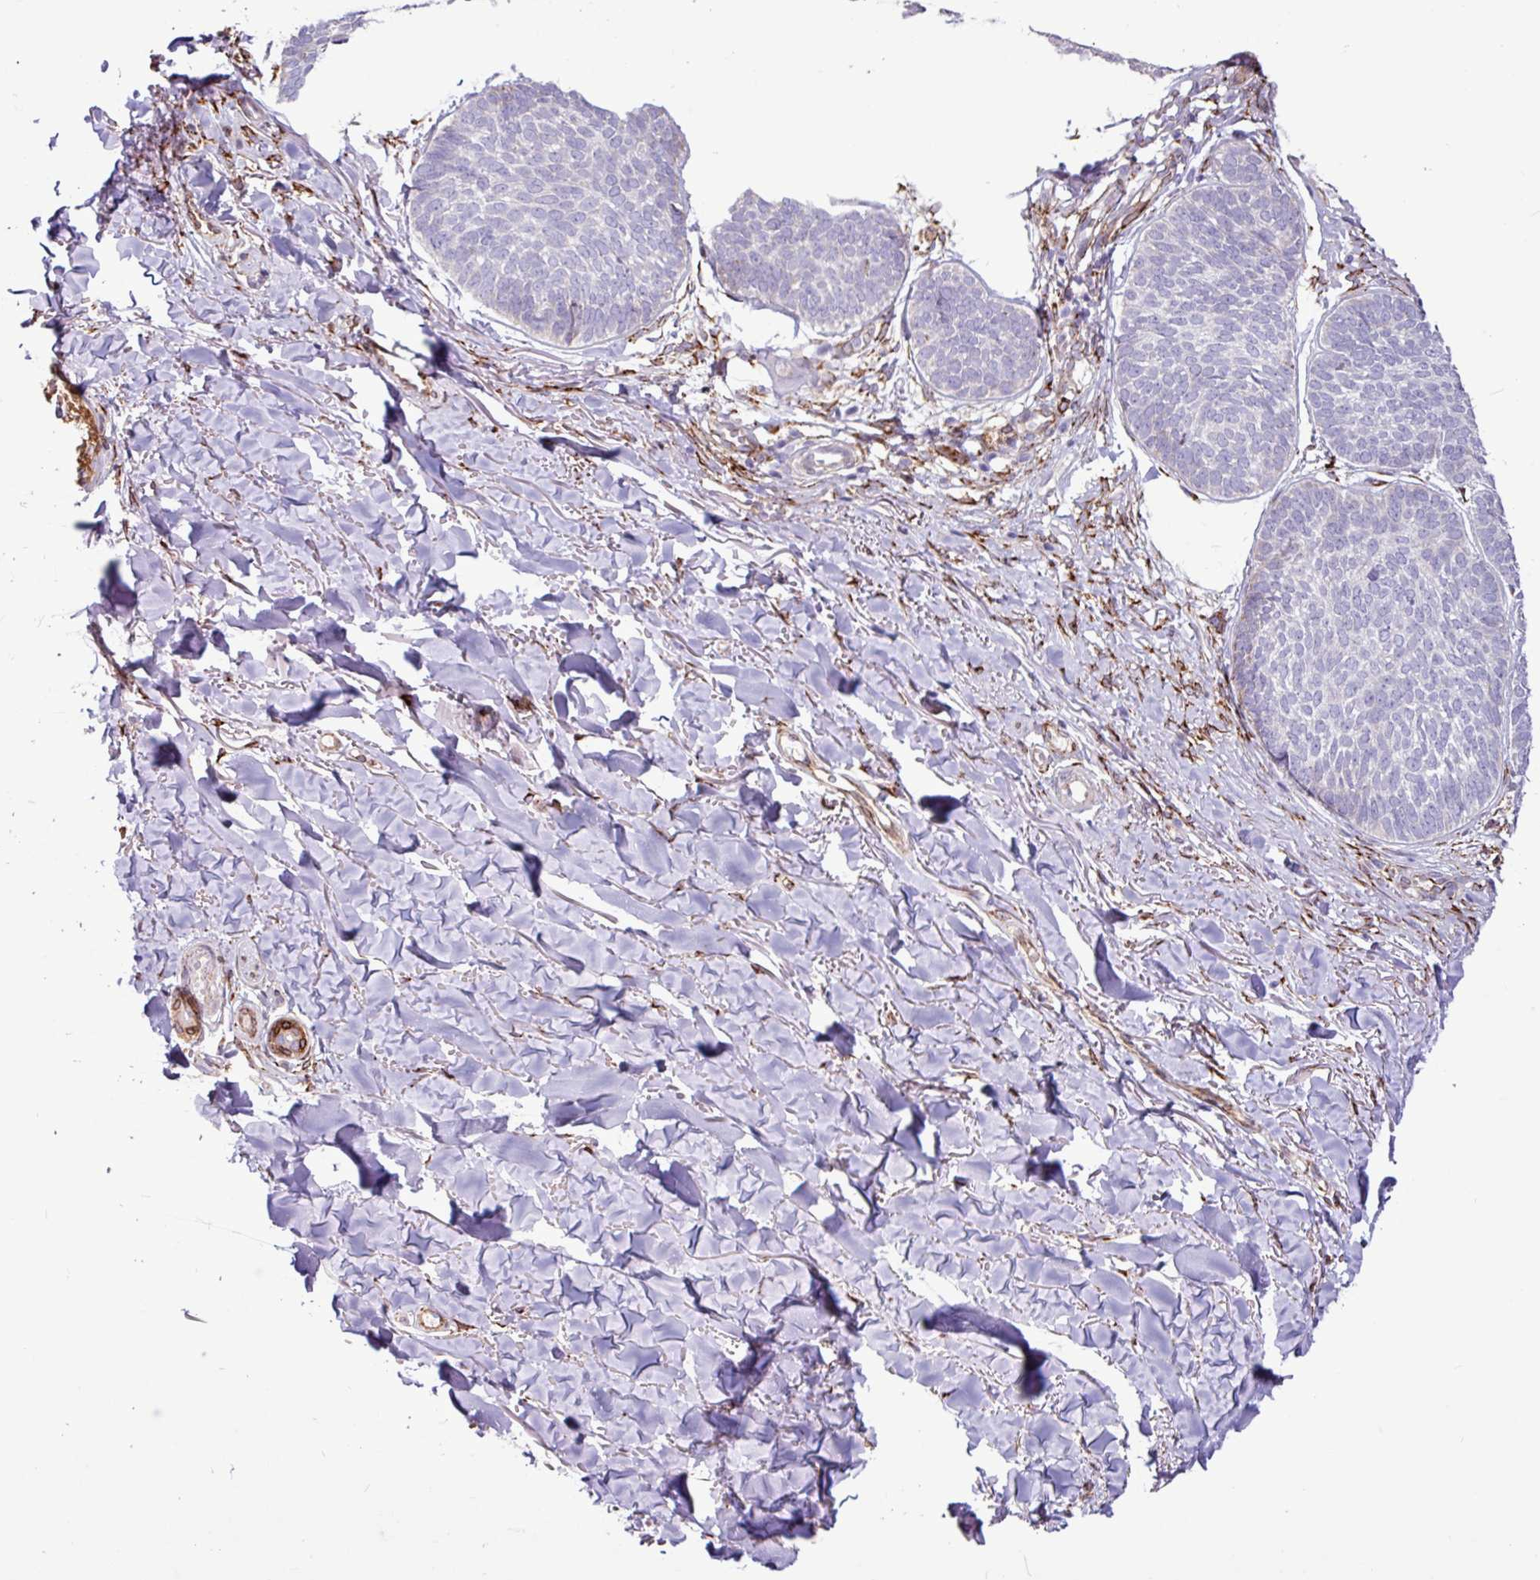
{"staining": {"intensity": "negative", "quantity": "none", "location": "none"}, "tissue": "skin cancer", "cell_type": "Tumor cells", "image_type": "cancer", "snomed": [{"axis": "morphology", "description": "Basal cell carcinoma"}, {"axis": "topography", "description": "Skin"}, {"axis": "topography", "description": "Skin of neck"}, {"axis": "topography", "description": "Skin of shoulder"}, {"axis": "topography", "description": "Skin of back"}], "caption": "This is a histopathology image of IHC staining of skin basal cell carcinoma, which shows no positivity in tumor cells.", "gene": "PPP1R35", "patient": {"sex": "male", "age": 80}}